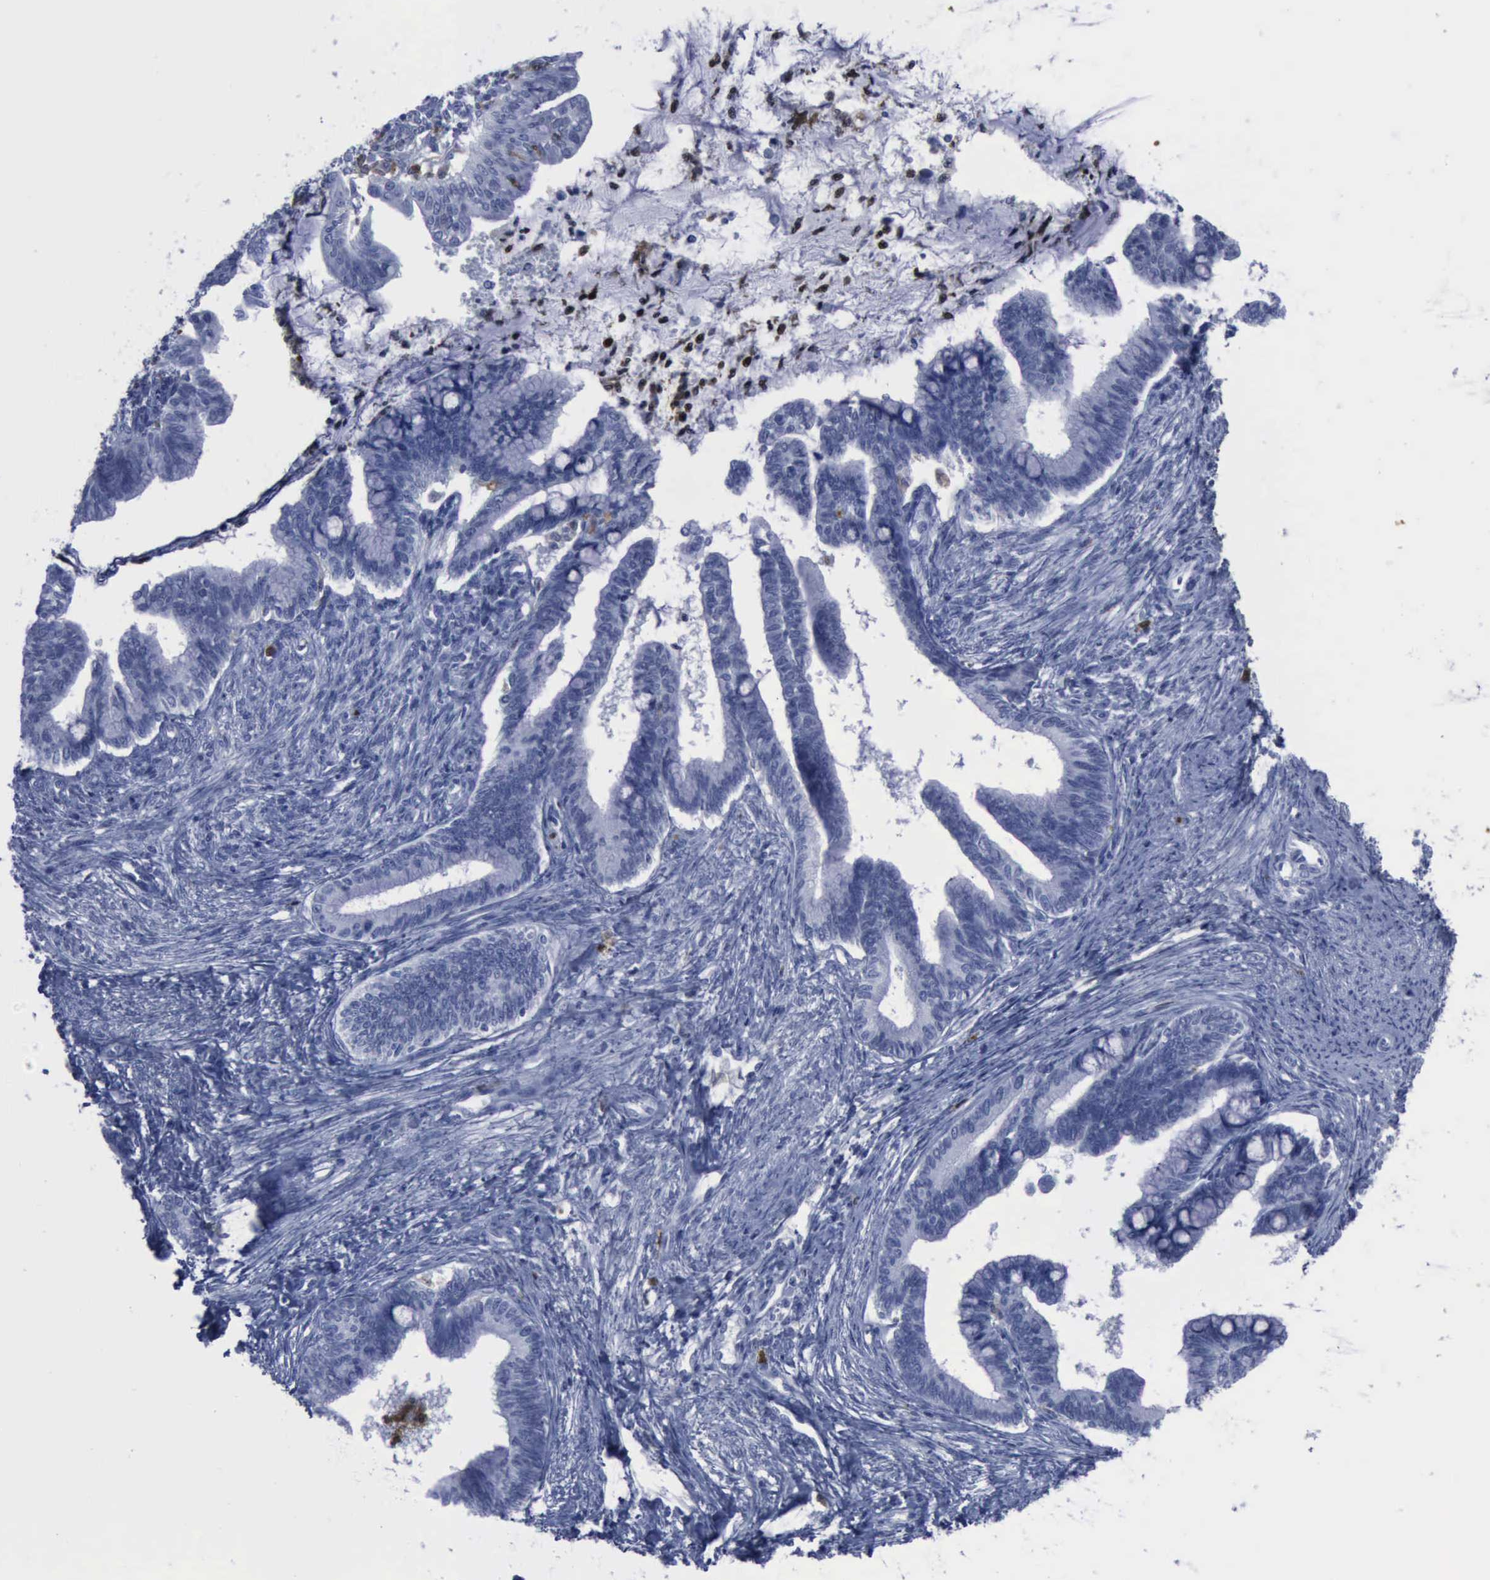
{"staining": {"intensity": "negative", "quantity": "none", "location": "none"}, "tissue": "cervical cancer", "cell_type": "Tumor cells", "image_type": "cancer", "snomed": [{"axis": "morphology", "description": "Adenocarcinoma, NOS"}, {"axis": "topography", "description": "Cervix"}], "caption": "IHC of cervical cancer demonstrates no positivity in tumor cells.", "gene": "CSTA", "patient": {"sex": "female", "age": 36}}